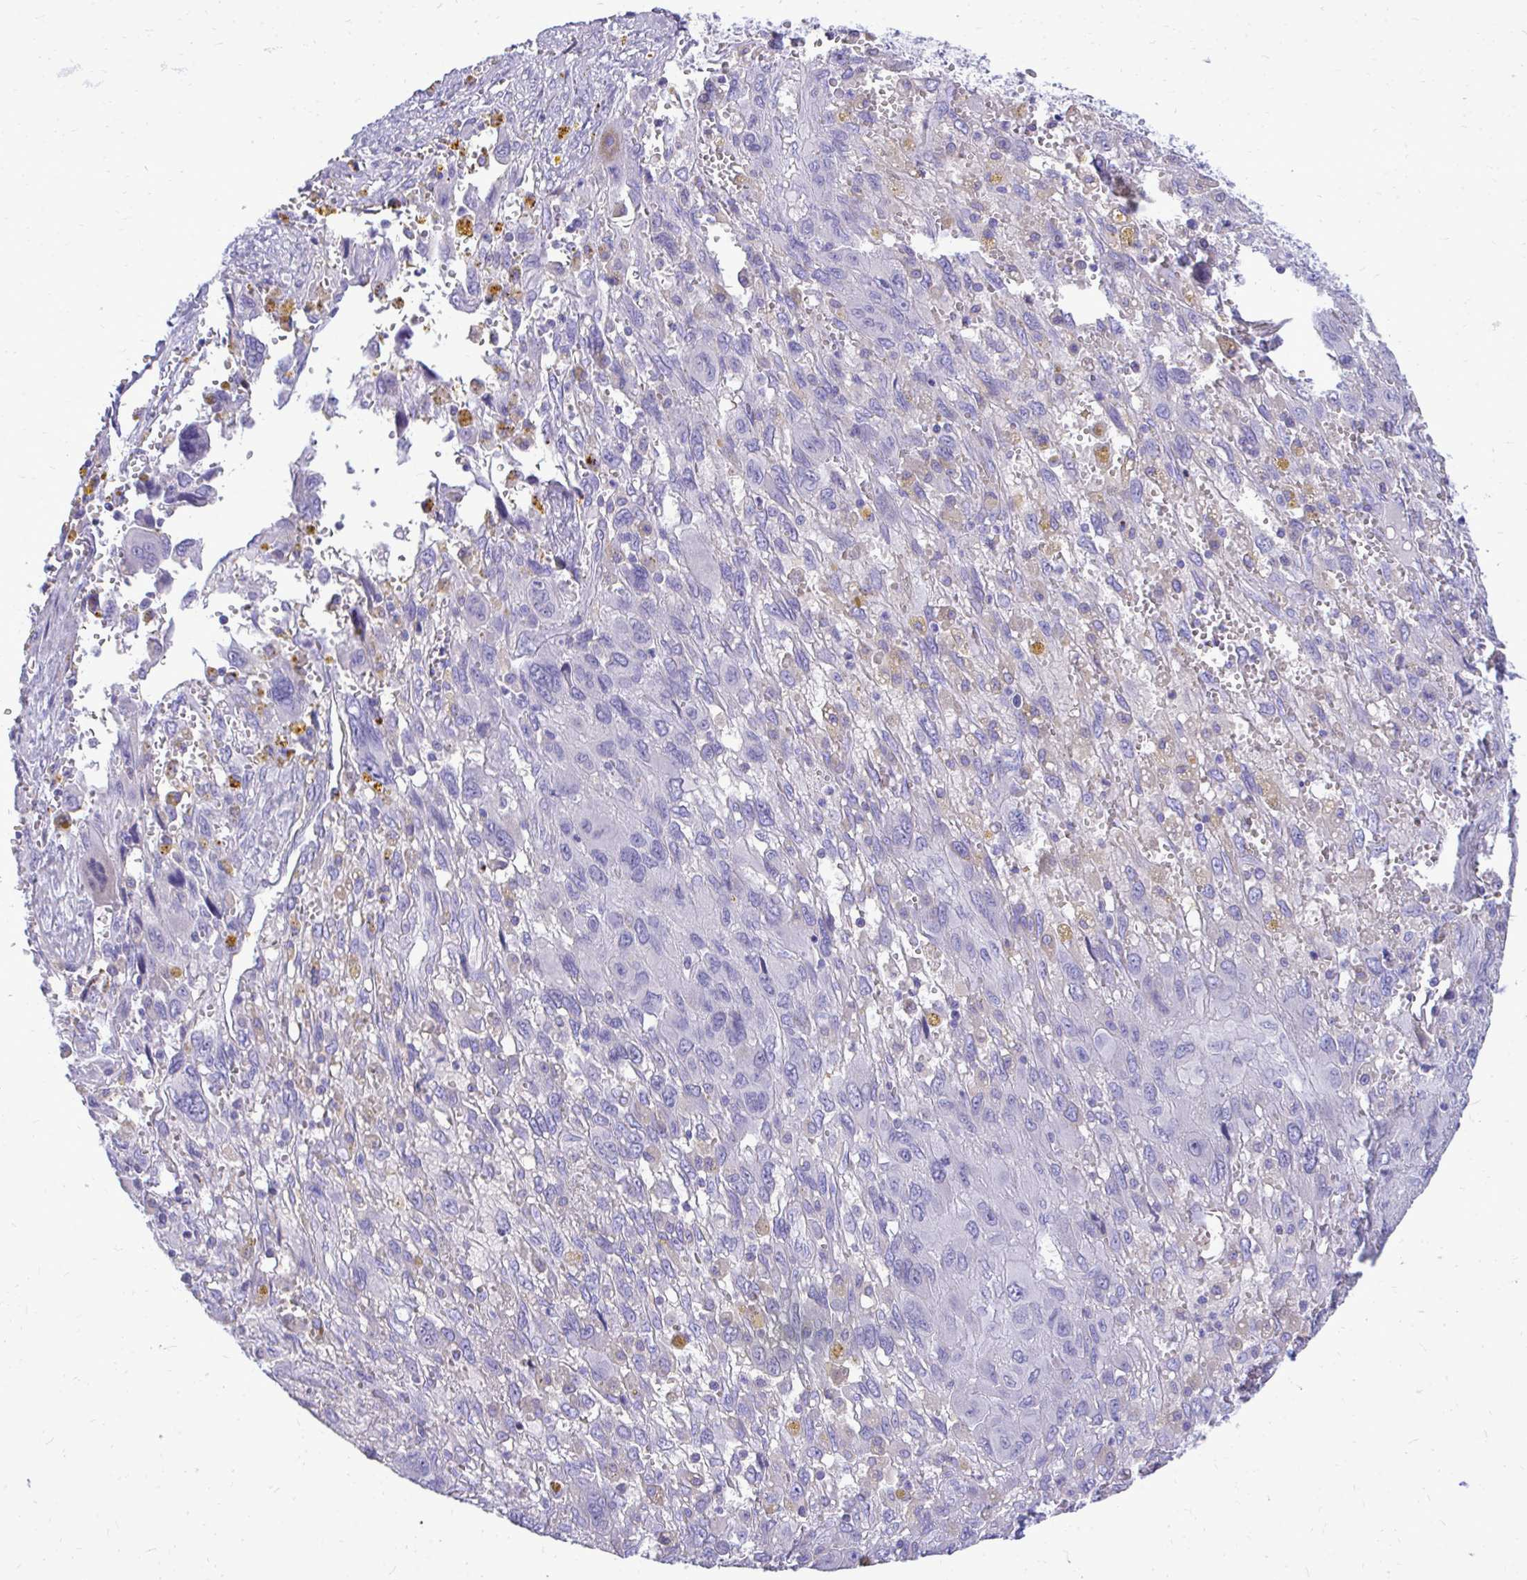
{"staining": {"intensity": "negative", "quantity": "none", "location": "none"}, "tissue": "pancreatic cancer", "cell_type": "Tumor cells", "image_type": "cancer", "snomed": [{"axis": "morphology", "description": "Adenocarcinoma, NOS"}, {"axis": "topography", "description": "Pancreas"}], "caption": "IHC of pancreatic cancer (adenocarcinoma) demonstrates no expression in tumor cells.", "gene": "ANKDD1B", "patient": {"sex": "female", "age": 47}}